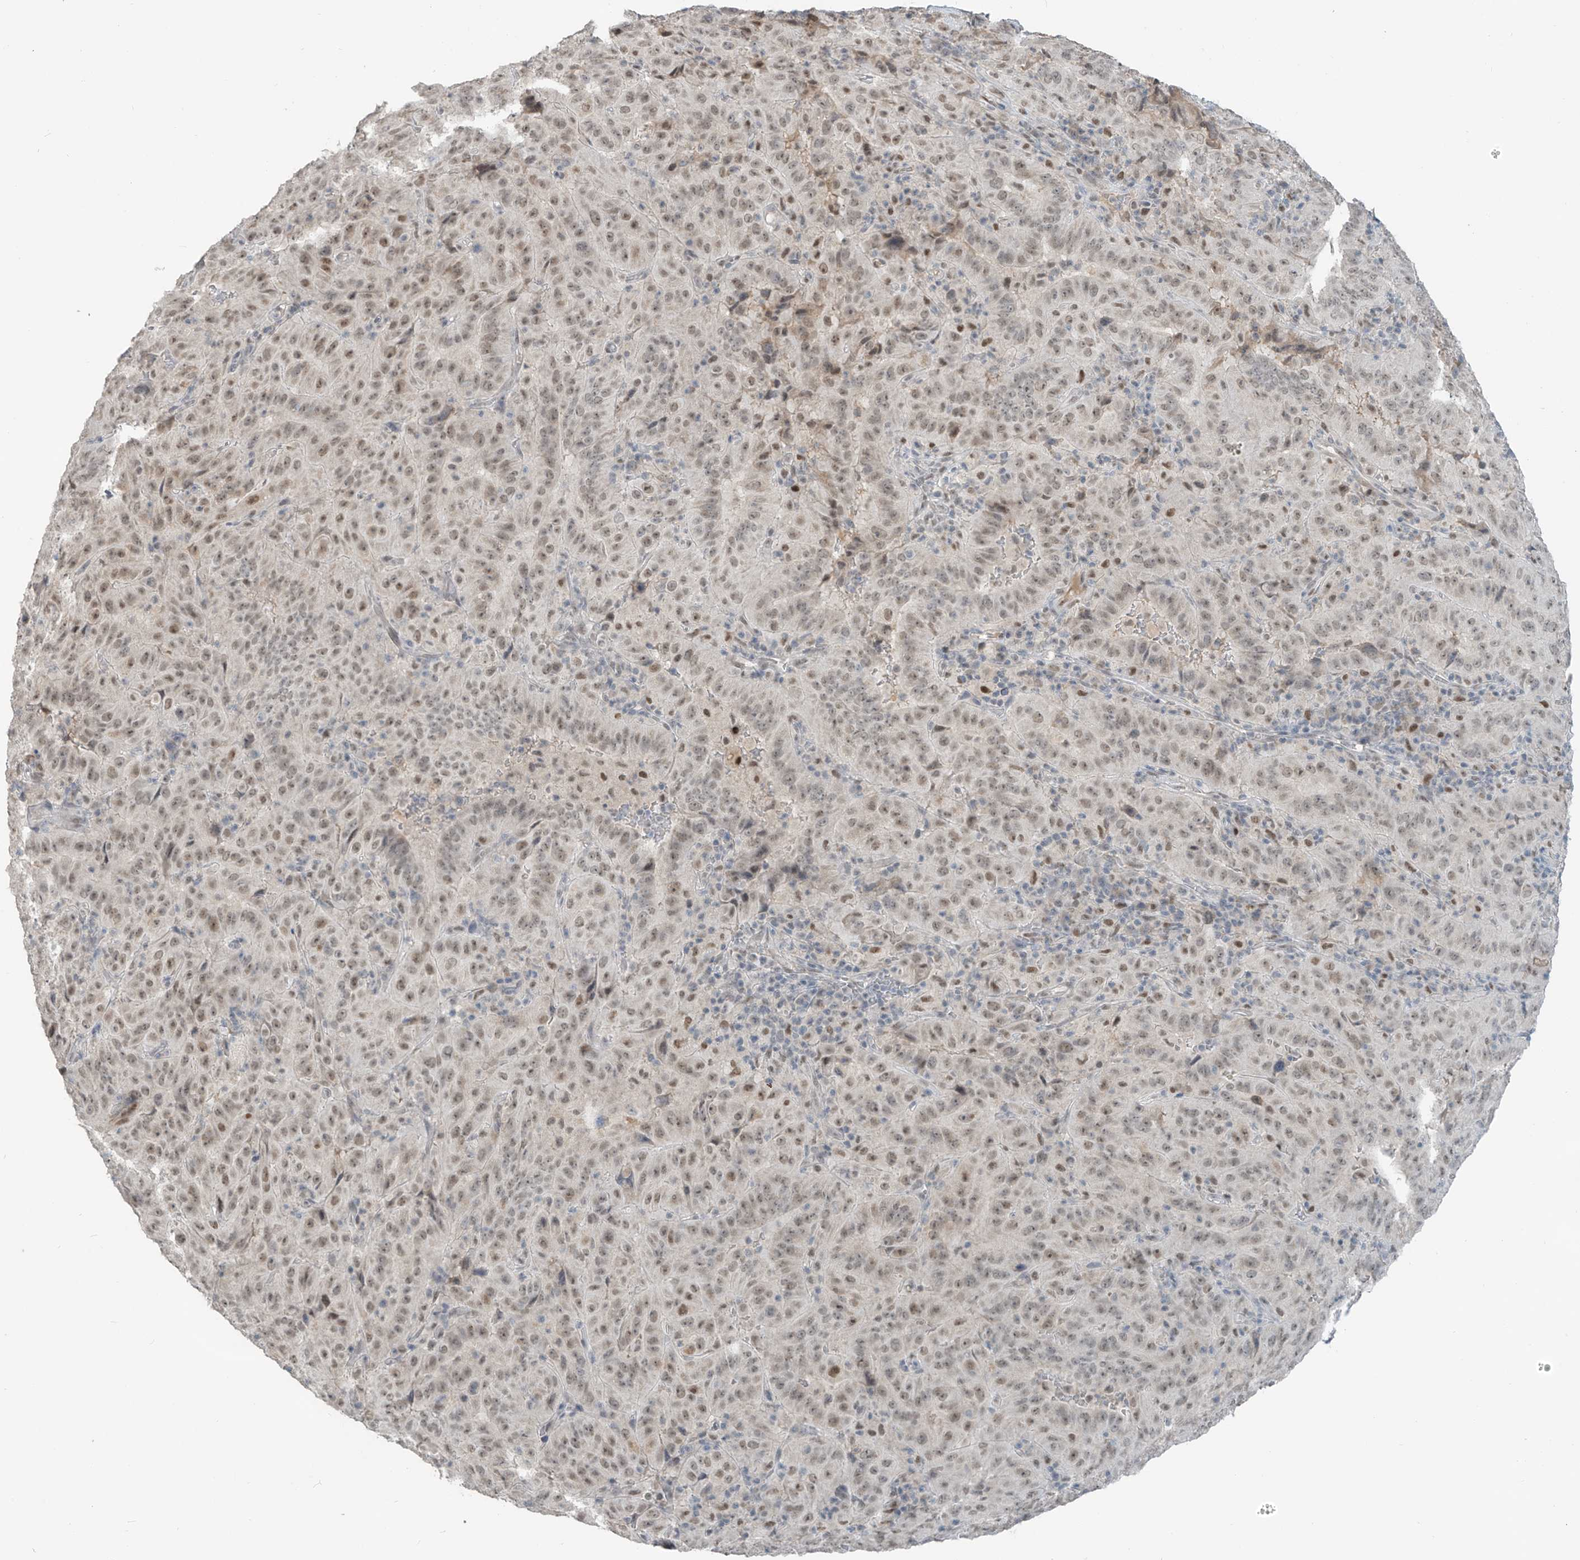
{"staining": {"intensity": "moderate", "quantity": "25%-75%", "location": "nuclear"}, "tissue": "pancreatic cancer", "cell_type": "Tumor cells", "image_type": "cancer", "snomed": [{"axis": "morphology", "description": "Adenocarcinoma, NOS"}, {"axis": "topography", "description": "Pancreas"}], "caption": "A brown stain labels moderate nuclear staining of a protein in pancreatic cancer (adenocarcinoma) tumor cells. (IHC, brightfield microscopy, high magnification).", "gene": "METAP1D", "patient": {"sex": "male", "age": 63}}